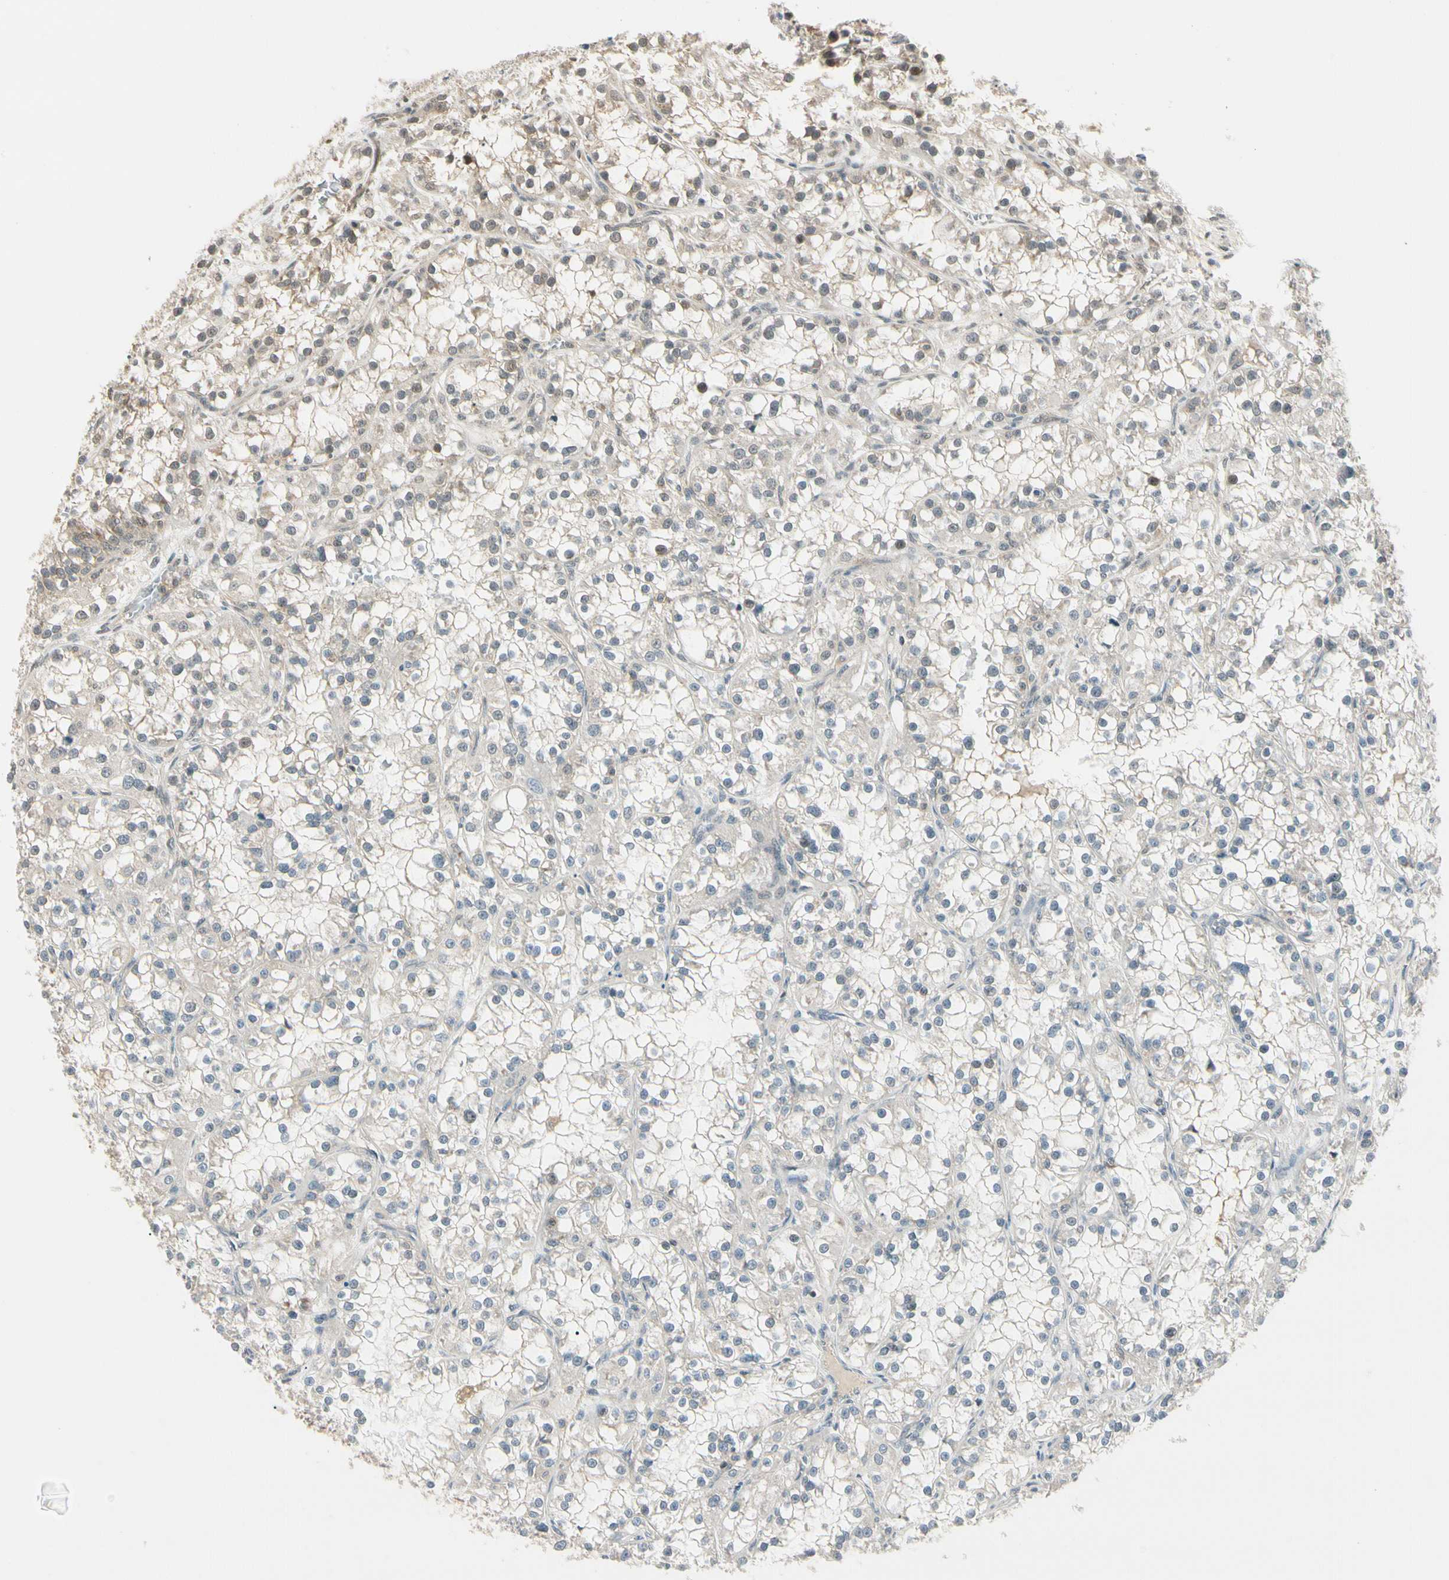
{"staining": {"intensity": "weak", "quantity": "25%-75%", "location": "cytoplasmic/membranous,nuclear"}, "tissue": "renal cancer", "cell_type": "Tumor cells", "image_type": "cancer", "snomed": [{"axis": "morphology", "description": "Adenocarcinoma, NOS"}, {"axis": "topography", "description": "Kidney"}], "caption": "A low amount of weak cytoplasmic/membranous and nuclear staining is present in approximately 25%-75% of tumor cells in renal adenocarcinoma tissue. Nuclei are stained in blue.", "gene": "ZSCAN12", "patient": {"sex": "female", "age": 52}}